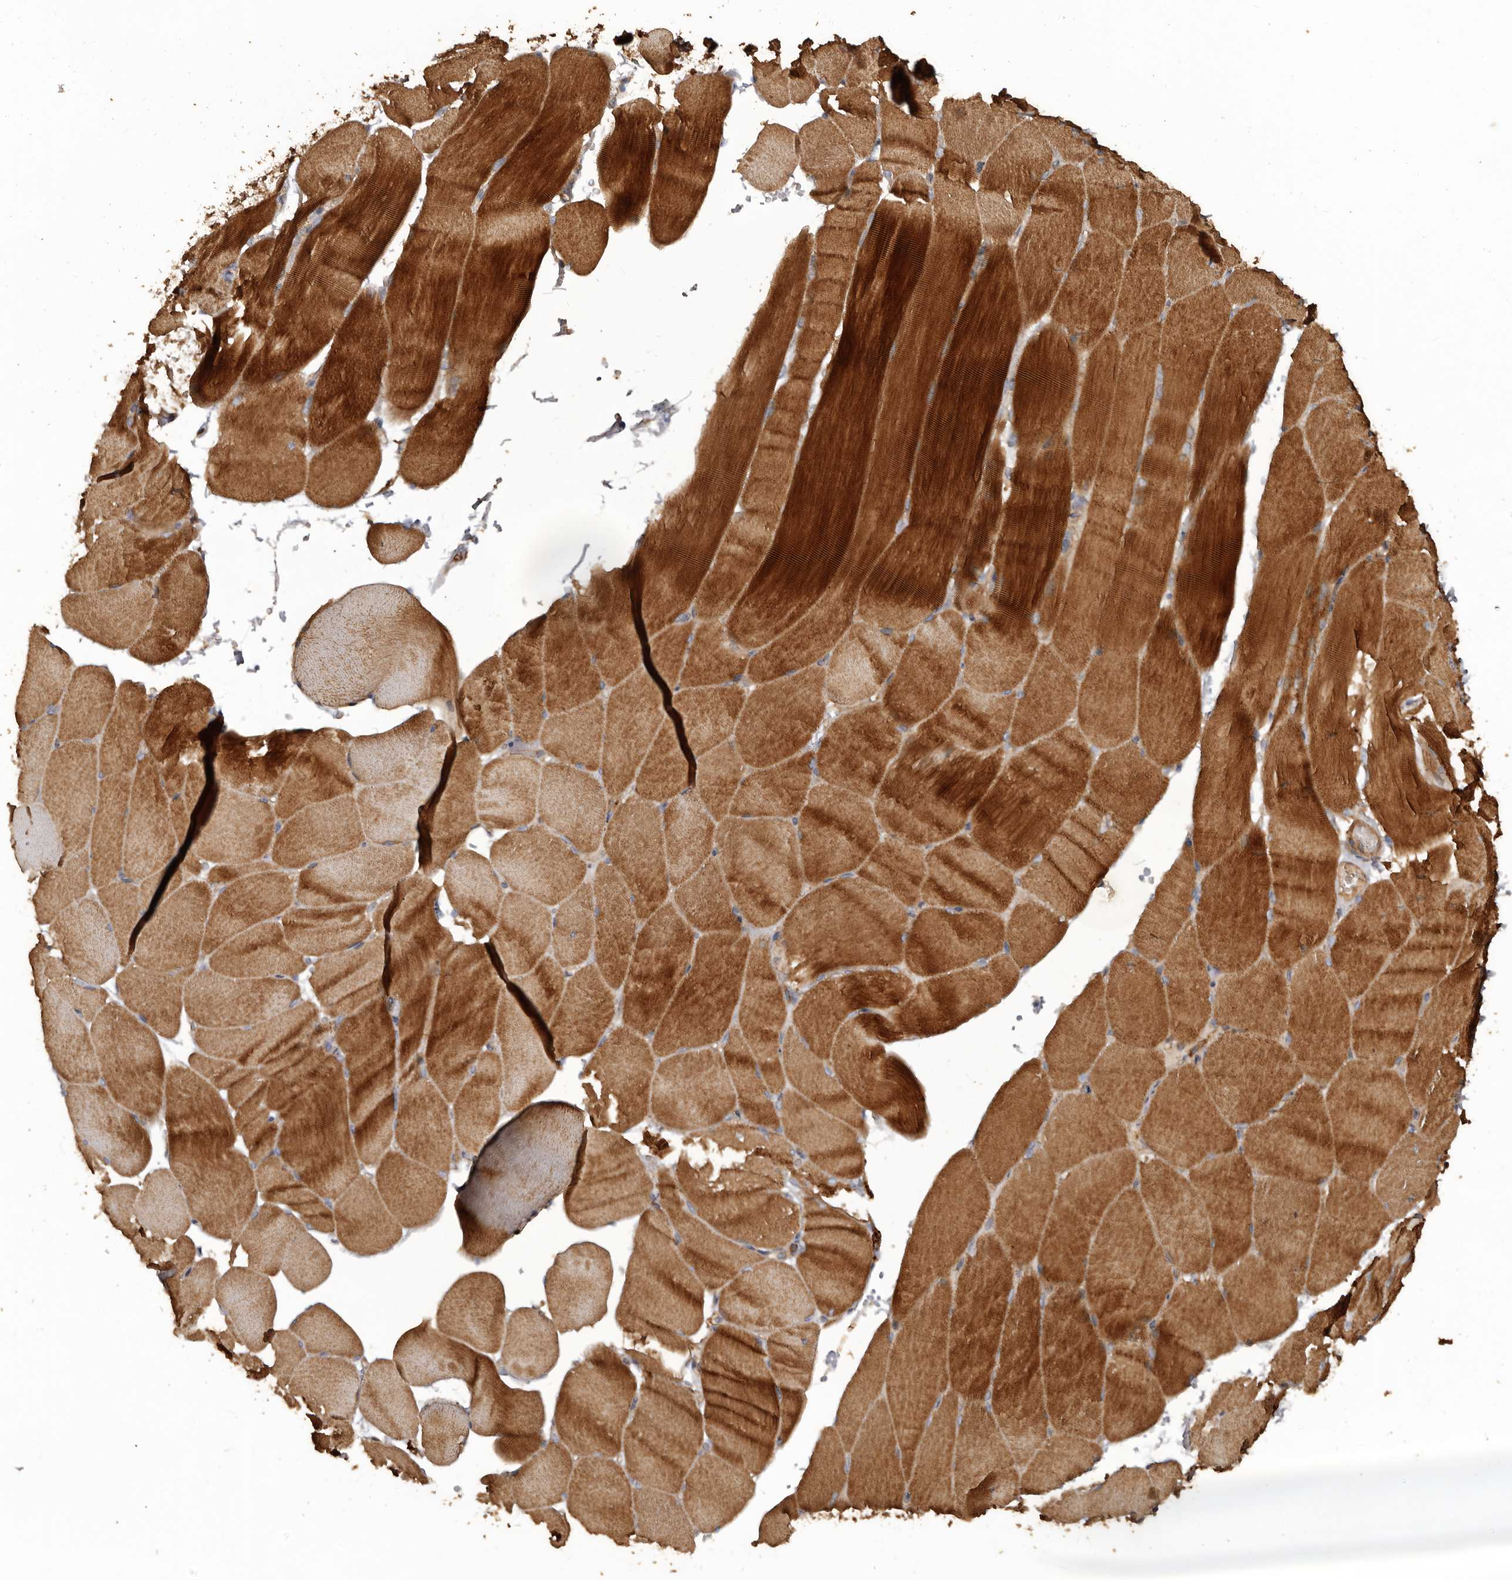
{"staining": {"intensity": "moderate", "quantity": ">75%", "location": "cytoplasmic/membranous"}, "tissue": "skeletal muscle", "cell_type": "Myocytes", "image_type": "normal", "snomed": [{"axis": "morphology", "description": "Normal tissue, NOS"}, {"axis": "topography", "description": "Skeletal muscle"}, {"axis": "topography", "description": "Parathyroid gland"}], "caption": "Myocytes show moderate cytoplasmic/membranous staining in about >75% of cells in normal skeletal muscle. The staining was performed using DAB (3,3'-diaminobenzidine) to visualize the protein expression in brown, while the nuclei were stained in blue with hematoxylin (Magnification: 20x).", "gene": "FLCN", "patient": {"sex": "female", "age": 37}}